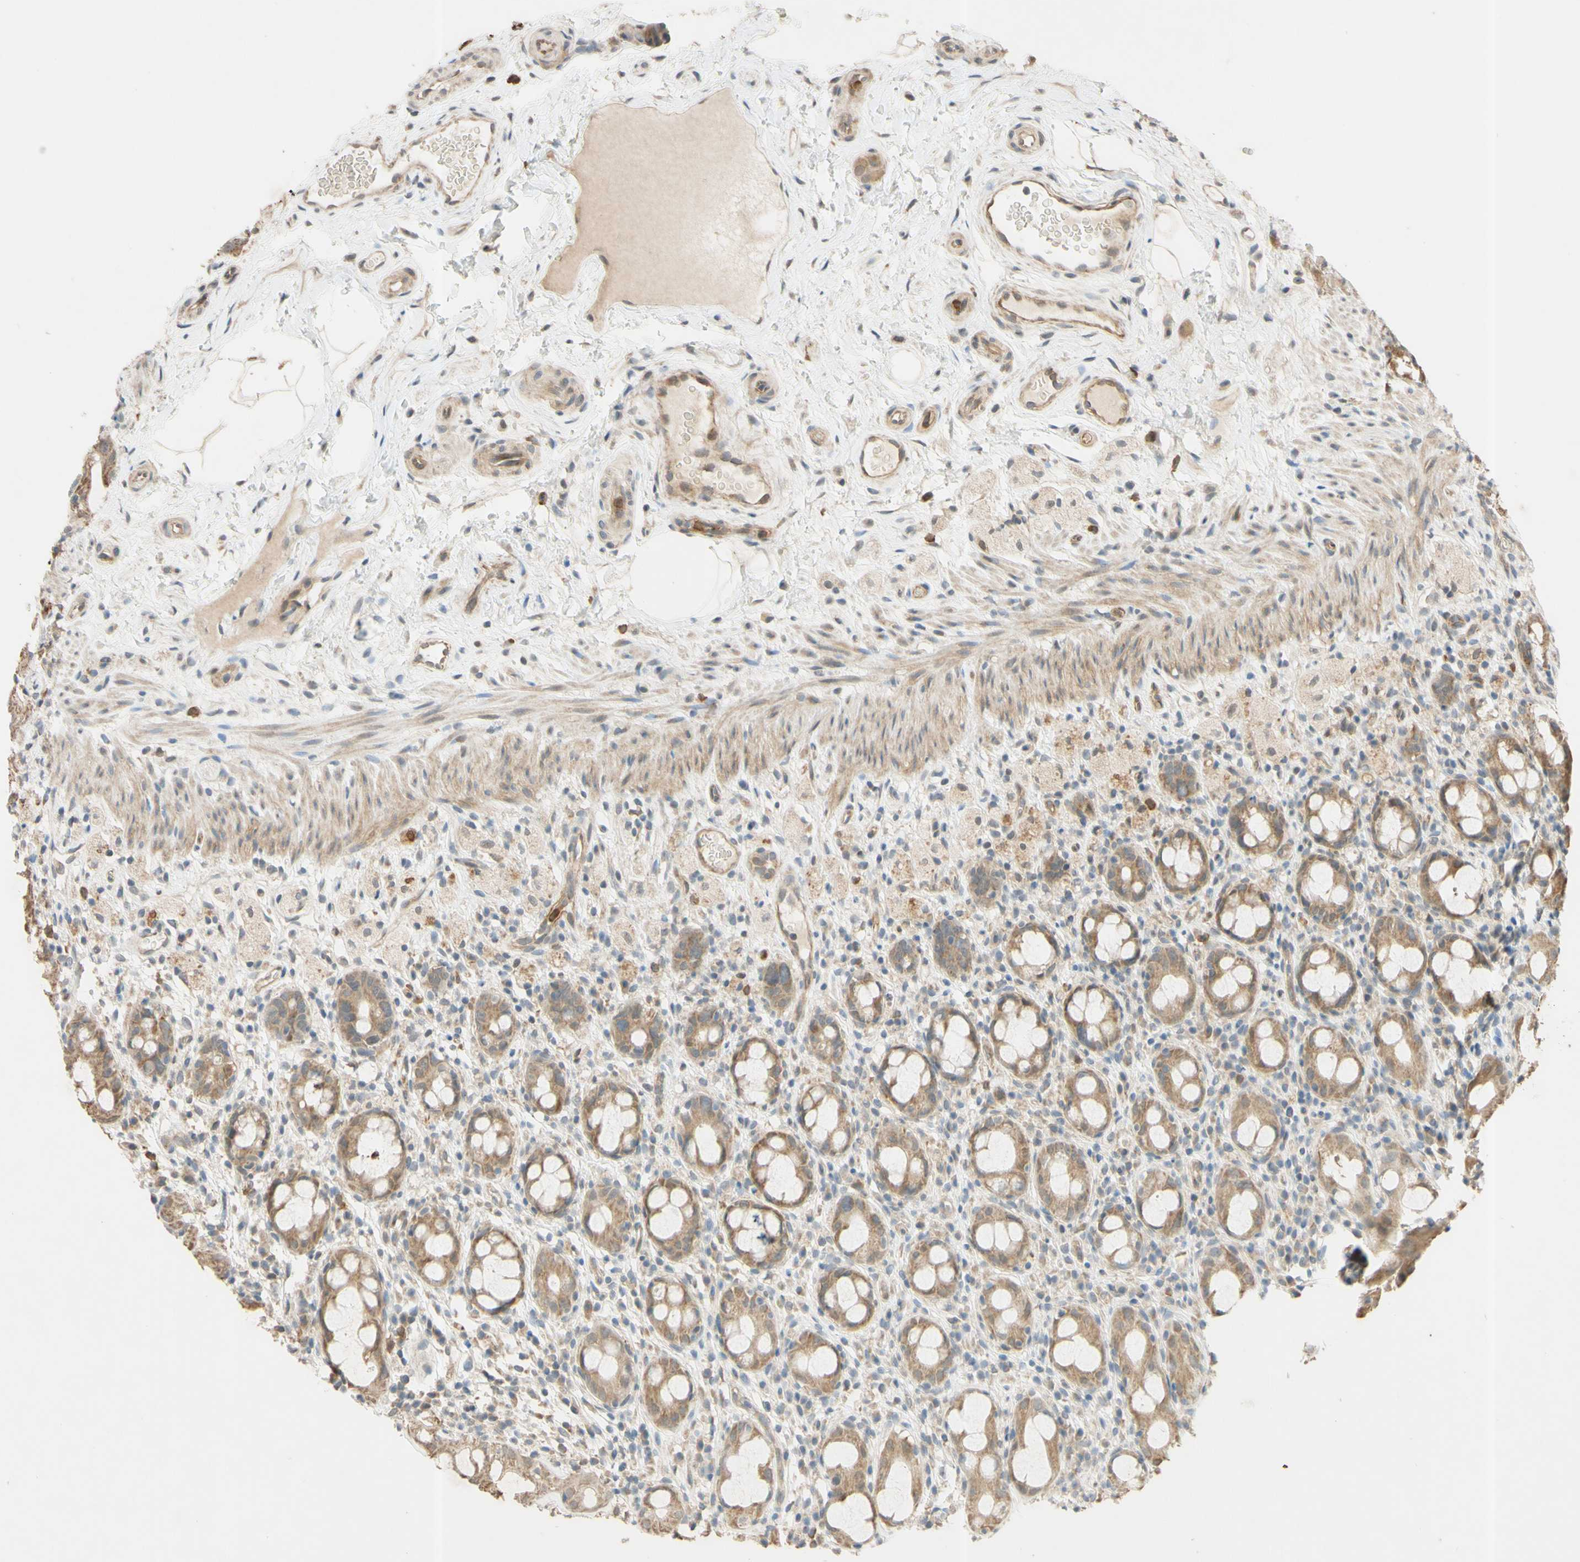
{"staining": {"intensity": "moderate", "quantity": ">75%", "location": "cytoplasmic/membranous"}, "tissue": "rectum", "cell_type": "Glandular cells", "image_type": "normal", "snomed": [{"axis": "morphology", "description": "Normal tissue, NOS"}, {"axis": "topography", "description": "Rectum"}], "caption": "IHC photomicrograph of unremarkable human rectum stained for a protein (brown), which displays medium levels of moderate cytoplasmic/membranous staining in approximately >75% of glandular cells.", "gene": "GATA1", "patient": {"sex": "male", "age": 44}}